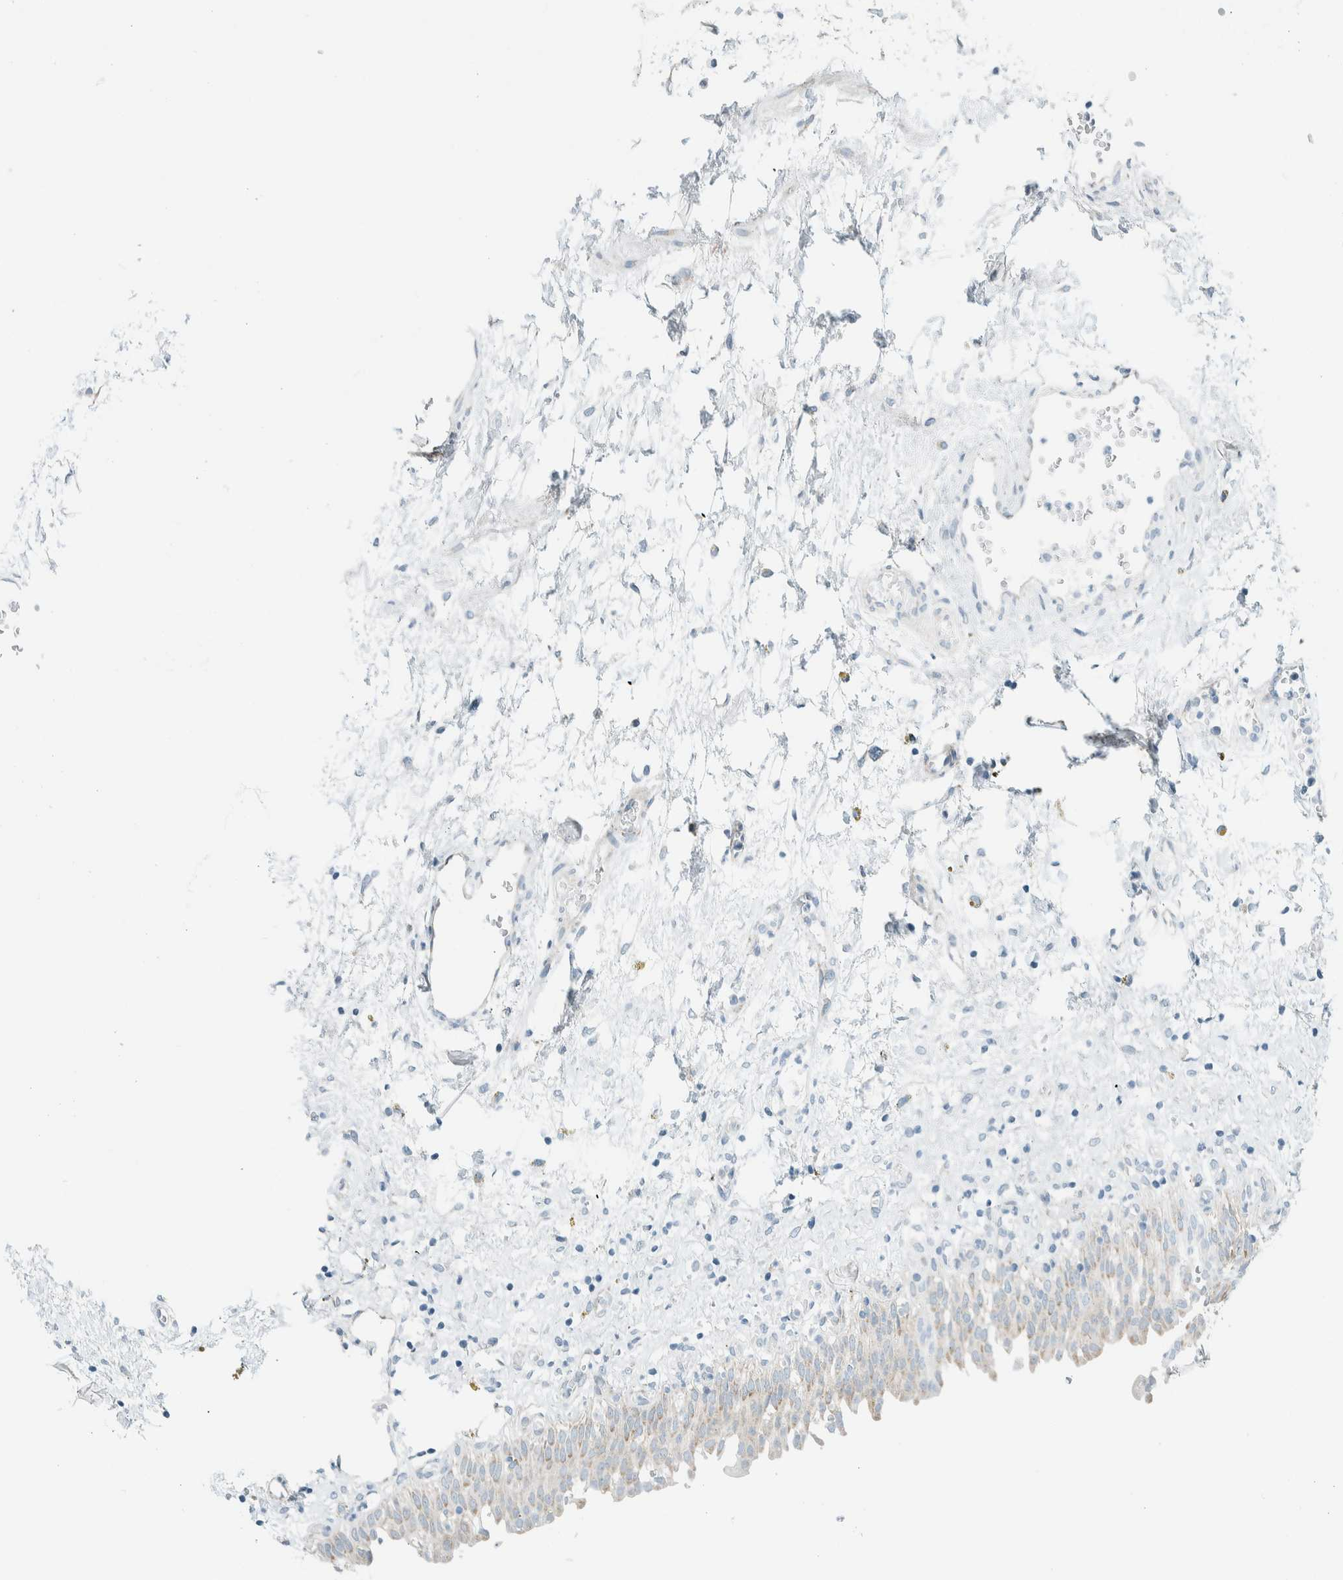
{"staining": {"intensity": "weak", "quantity": ">75%", "location": "cytoplasmic/membranous"}, "tissue": "urinary bladder", "cell_type": "Urothelial cells", "image_type": "normal", "snomed": [{"axis": "morphology", "description": "Urothelial carcinoma, High grade"}, {"axis": "topography", "description": "Urinary bladder"}], "caption": "Urothelial cells show low levels of weak cytoplasmic/membranous positivity in about >75% of cells in normal human urinary bladder. (IHC, brightfield microscopy, high magnification).", "gene": "ALDH7A1", "patient": {"sex": "male", "age": 46}}